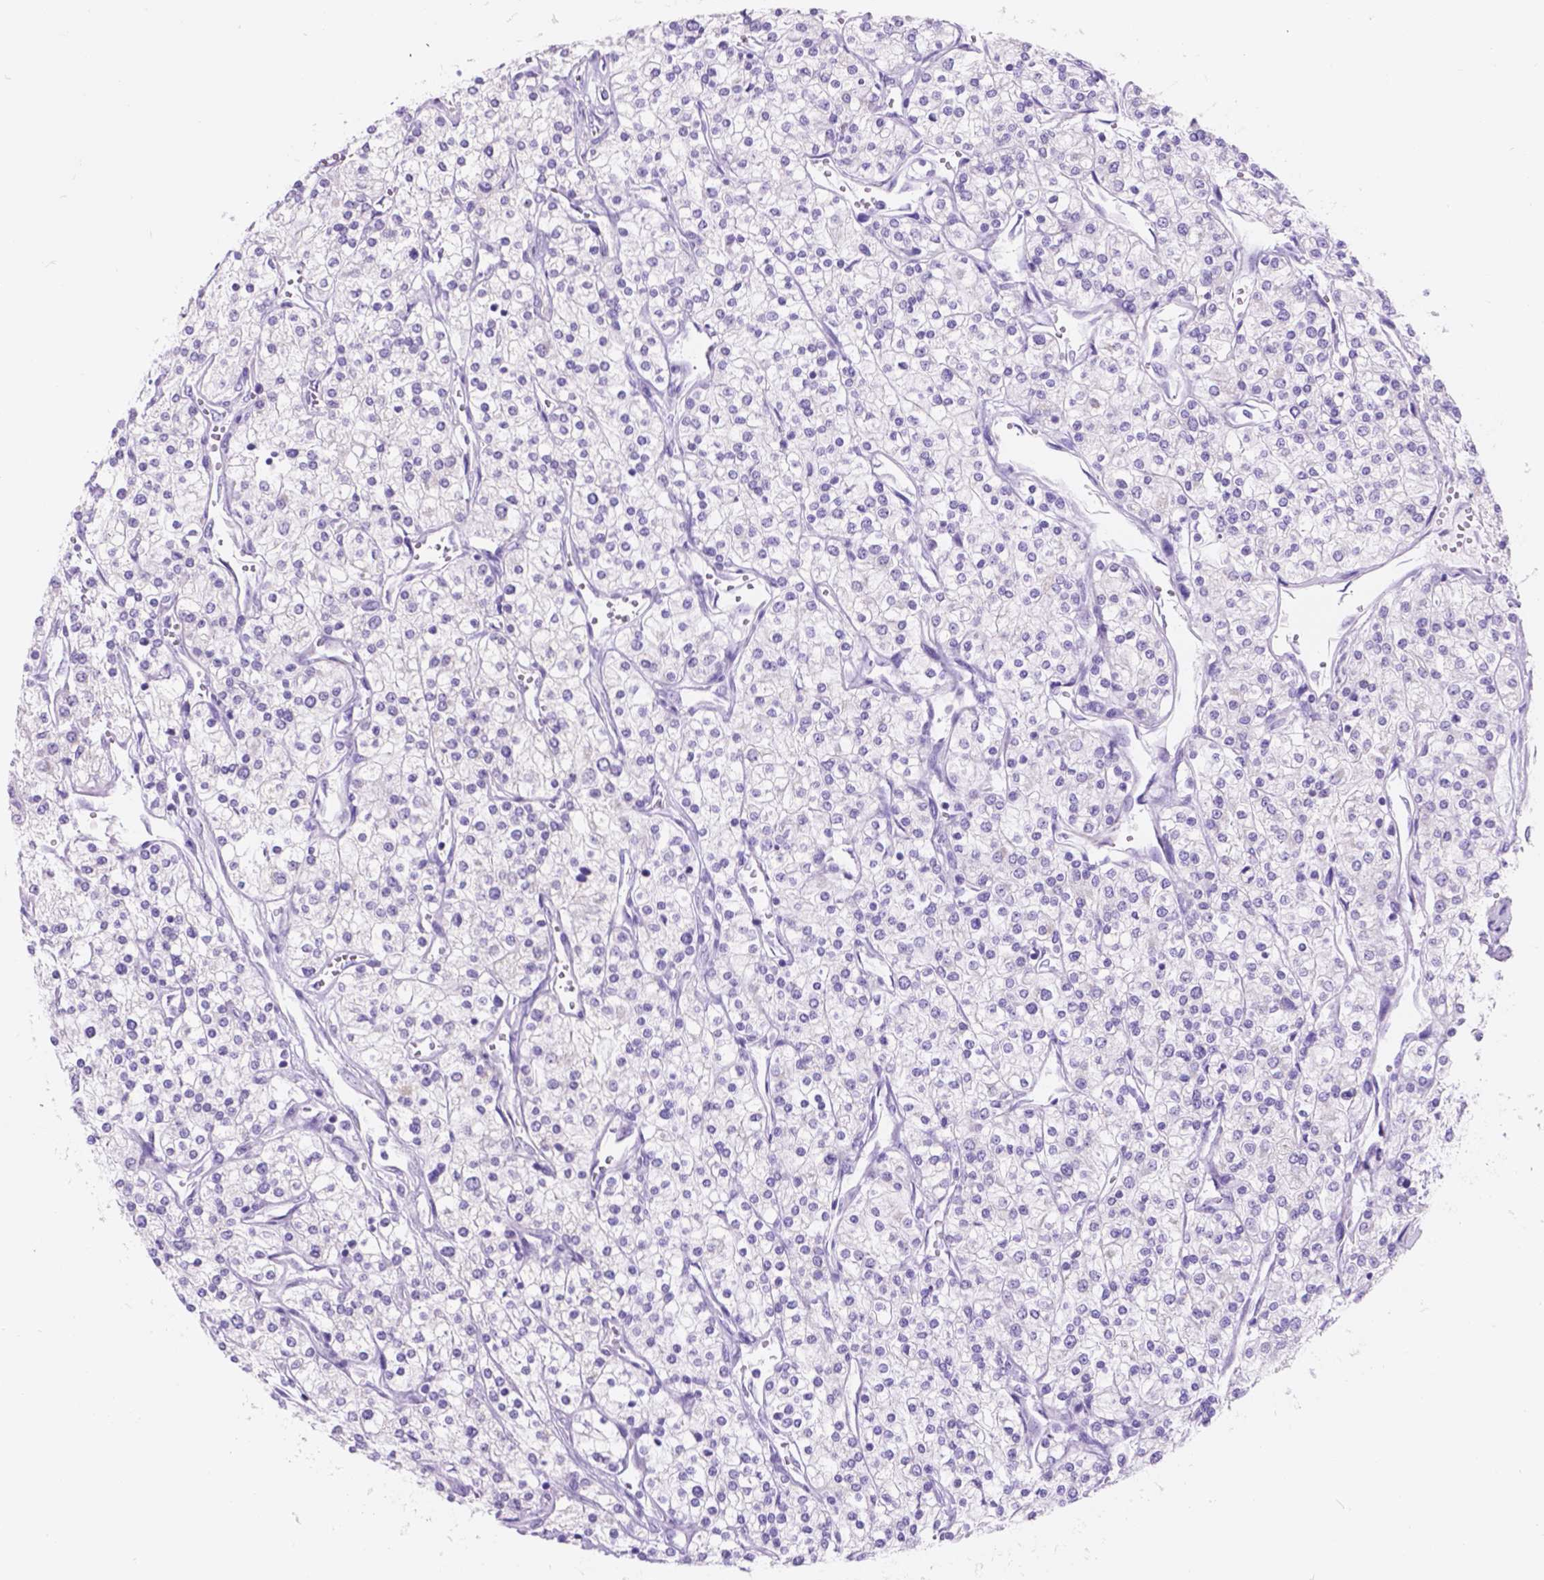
{"staining": {"intensity": "negative", "quantity": "none", "location": "none"}, "tissue": "renal cancer", "cell_type": "Tumor cells", "image_type": "cancer", "snomed": [{"axis": "morphology", "description": "Adenocarcinoma, NOS"}, {"axis": "topography", "description": "Kidney"}], "caption": "This histopathology image is of adenocarcinoma (renal) stained with immunohistochemistry (IHC) to label a protein in brown with the nuclei are counter-stained blue. There is no staining in tumor cells. Nuclei are stained in blue.", "gene": "DCC", "patient": {"sex": "male", "age": 80}}